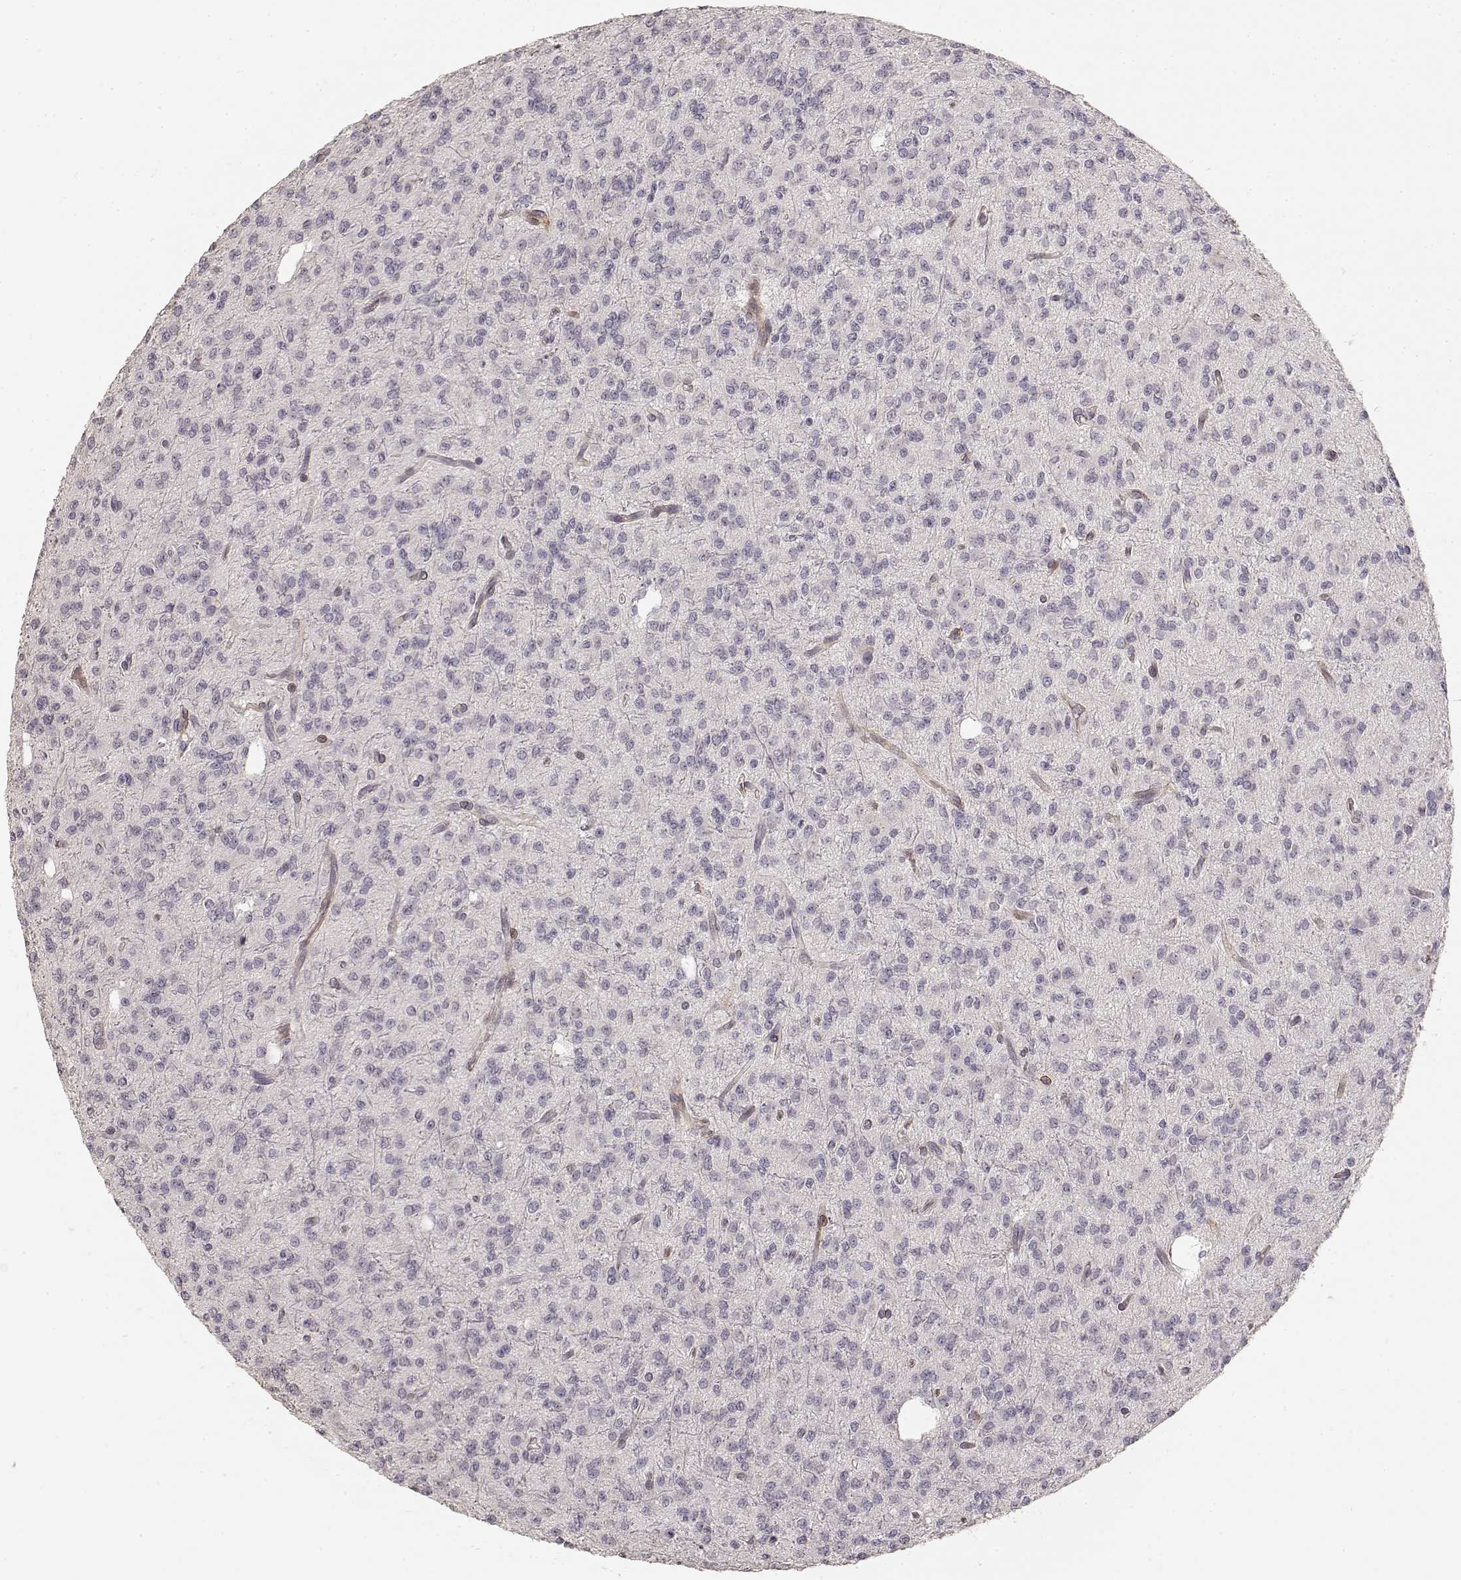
{"staining": {"intensity": "negative", "quantity": "none", "location": "none"}, "tissue": "glioma", "cell_type": "Tumor cells", "image_type": "cancer", "snomed": [{"axis": "morphology", "description": "Glioma, malignant, Low grade"}, {"axis": "topography", "description": "Brain"}], "caption": "A histopathology image of glioma stained for a protein reveals no brown staining in tumor cells.", "gene": "LAMA4", "patient": {"sex": "male", "age": 27}}